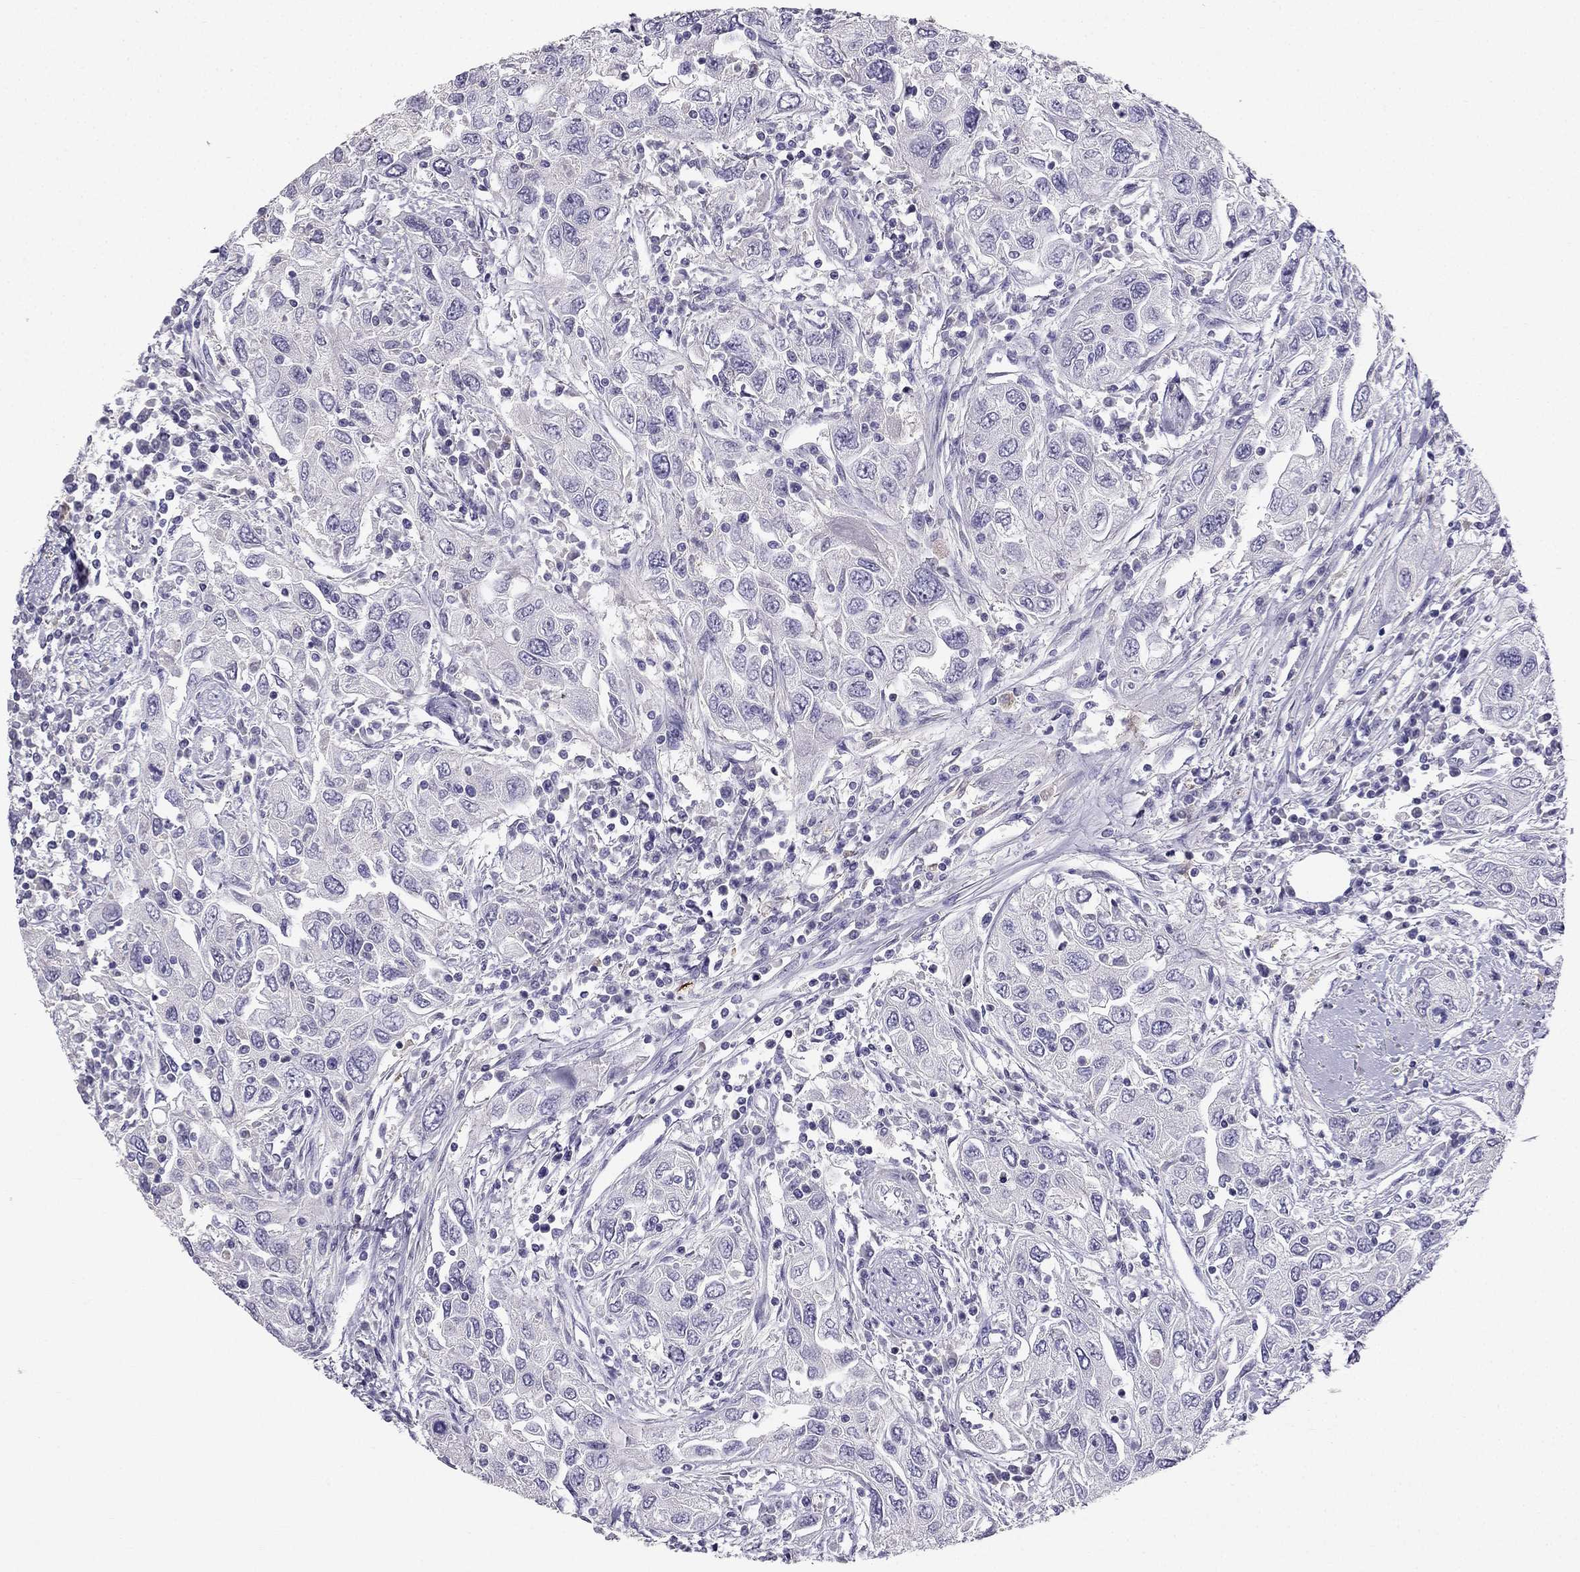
{"staining": {"intensity": "negative", "quantity": "none", "location": "none"}, "tissue": "urothelial cancer", "cell_type": "Tumor cells", "image_type": "cancer", "snomed": [{"axis": "morphology", "description": "Urothelial carcinoma, High grade"}, {"axis": "topography", "description": "Urinary bladder"}], "caption": "High power microscopy photomicrograph of an immunohistochemistry (IHC) image of high-grade urothelial carcinoma, revealing no significant positivity in tumor cells.", "gene": "LMTK3", "patient": {"sex": "male", "age": 76}}